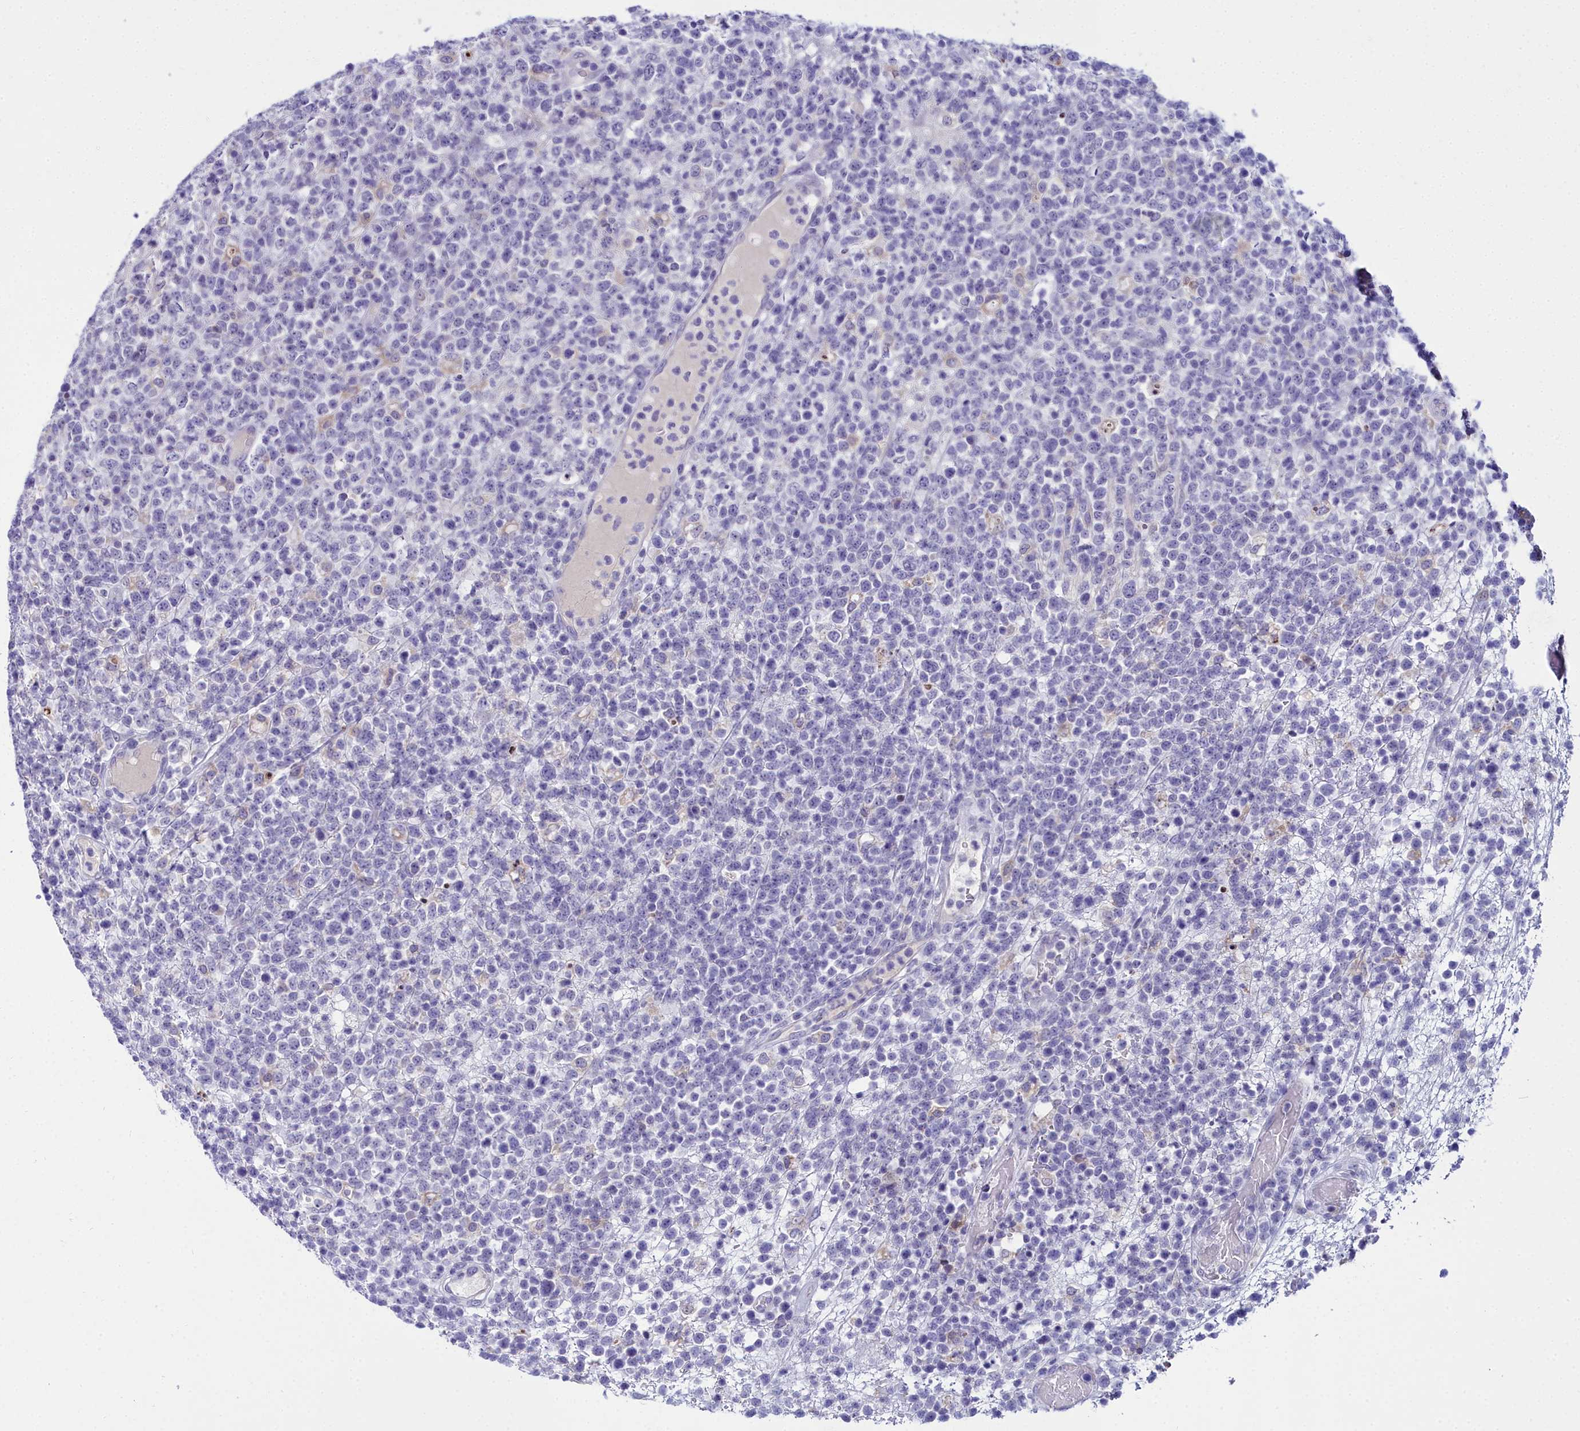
{"staining": {"intensity": "negative", "quantity": "none", "location": "none"}, "tissue": "lymphoma", "cell_type": "Tumor cells", "image_type": "cancer", "snomed": [{"axis": "morphology", "description": "Malignant lymphoma, non-Hodgkin's type, High grade"}, {"axis": "topography", "description": "Colon"}], "caption": "Immunohistochemical staining of human lymphoma shows no significant staining in tumor cells. (Stains: DAB (3,3'-diaminobenzidine) immunohistochemistry (IHC) with hematoxylin counter stain, Microscopy: brightfield microscopy at high magnification).", "gene": "ELAPOR2", "patient": {"sex": "female", "age": 53}}